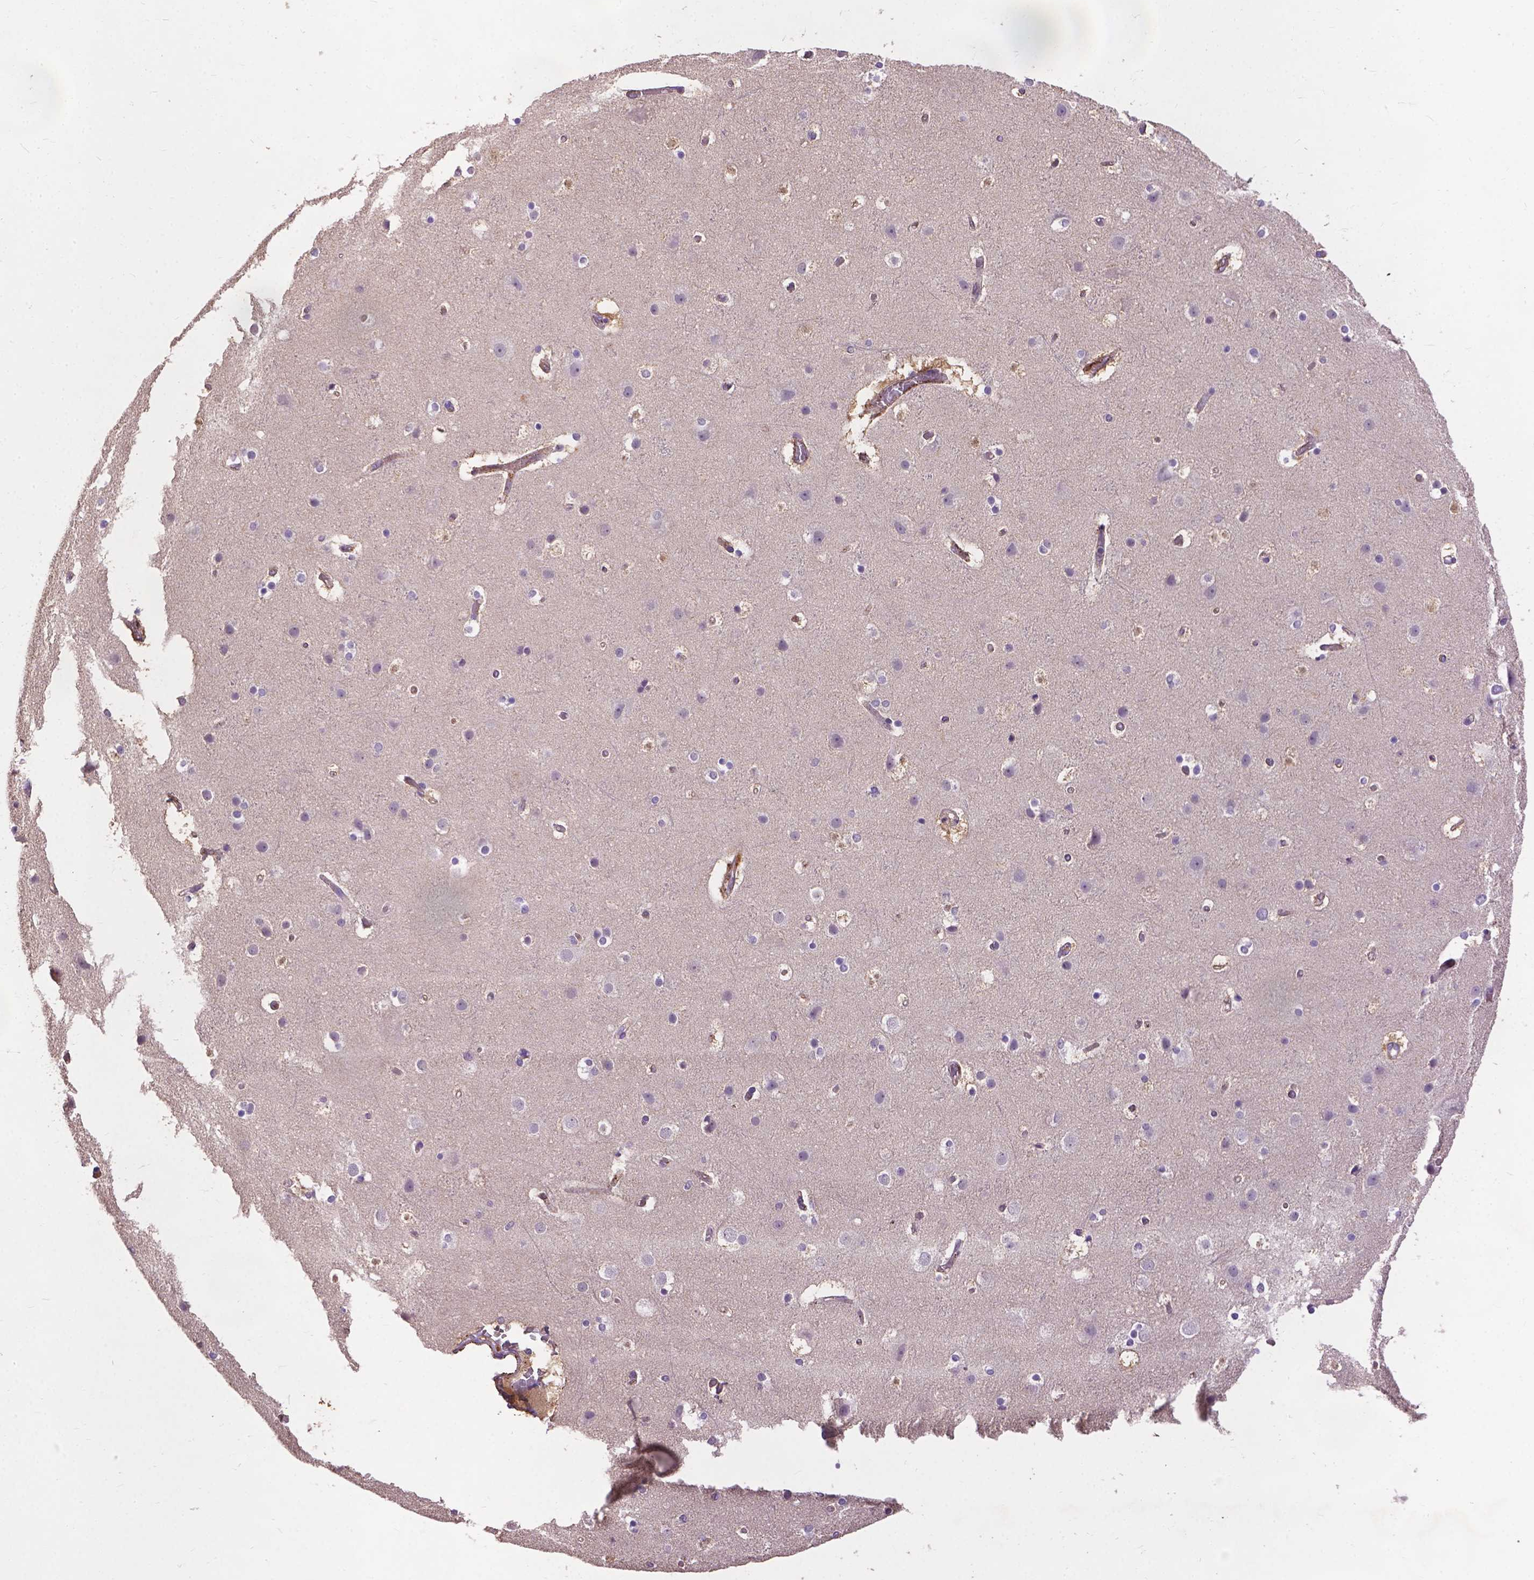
{"staining": {"intensity": "strong", "quantity": "<25%", "location": "cytoplasmic/membranous"}, "tissue": "cerebral cortex", "cell_type": "Endothelial cells", "image_type": "normal", "snomed": [{"axis": "morphology", "description": "Normal tissue, NOS"}, {"axis": "topography", "description": "Cerebral cortex"}], "caption": "Strong cytoplasmic/membranous protein staining is present in about <25% of endothelial cells in cerebral cortex. (IHC, brightfield microscopy, high magnification).", "gene": "ZNF337", "patient": {"sex": "female", "age": 52}}